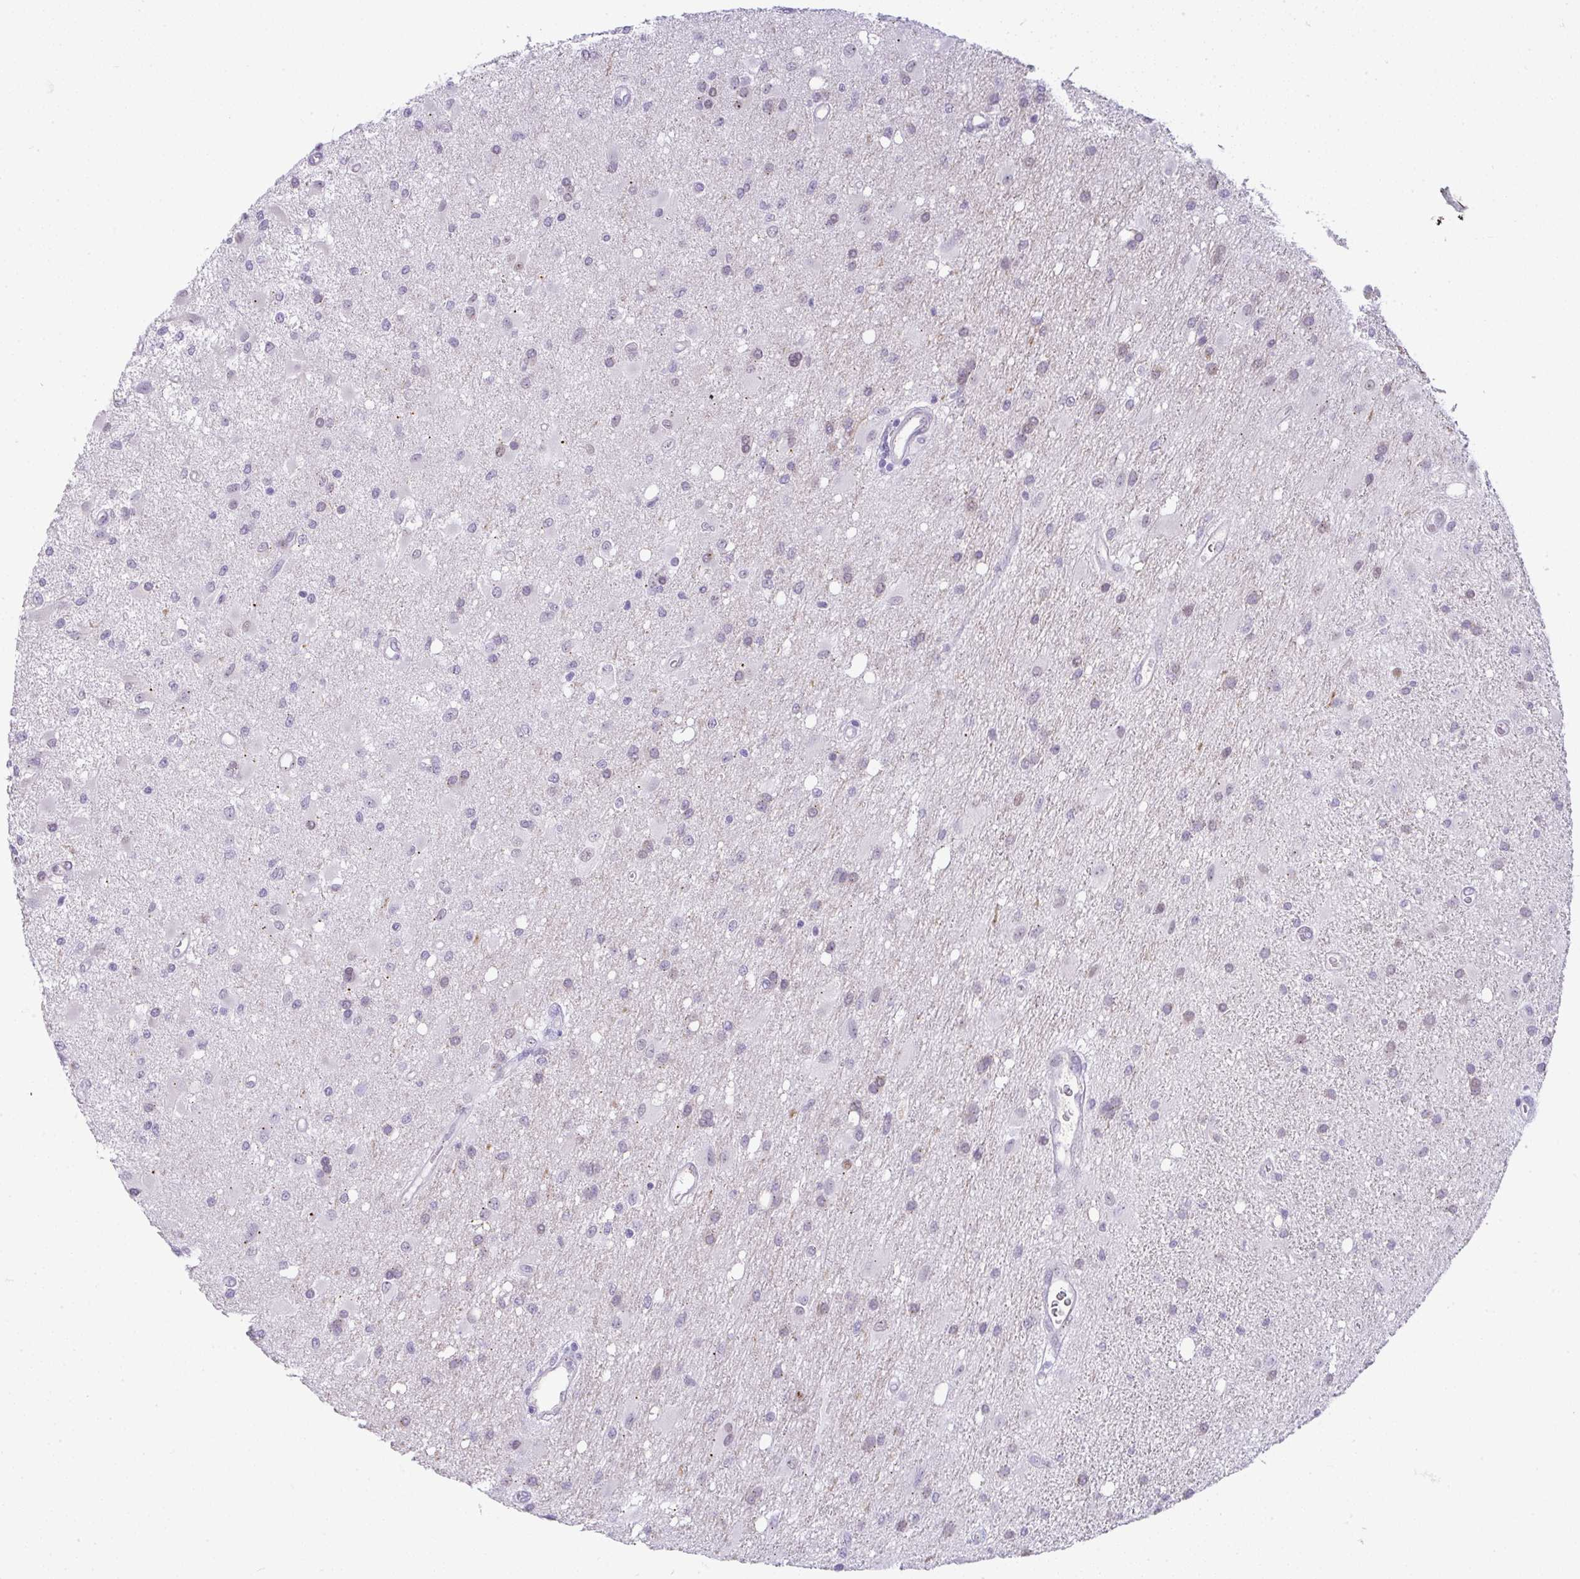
{"staining": {"intensity": "negative", "quantity": "none", "location": "none"}, "tissue": "glioma", "cell_type": "Tumor cells", "image_type": "cancer", "snomed": [{"axis": "morphology", "description": "Glioma, malignant, High grade"}, {"axis": "topography", "description": "Brain"}], "caption": "The image shows no staining of tumor cells in glioma. Brightfield microscopy of immunohistochemistry stained with DAB (3,3'-diaminobenzidine) (brown) and hematoxylin (blue), captured at high magnification.", "gene": "FAM177A1", "patient": {"sex": "male", "age": 67}}